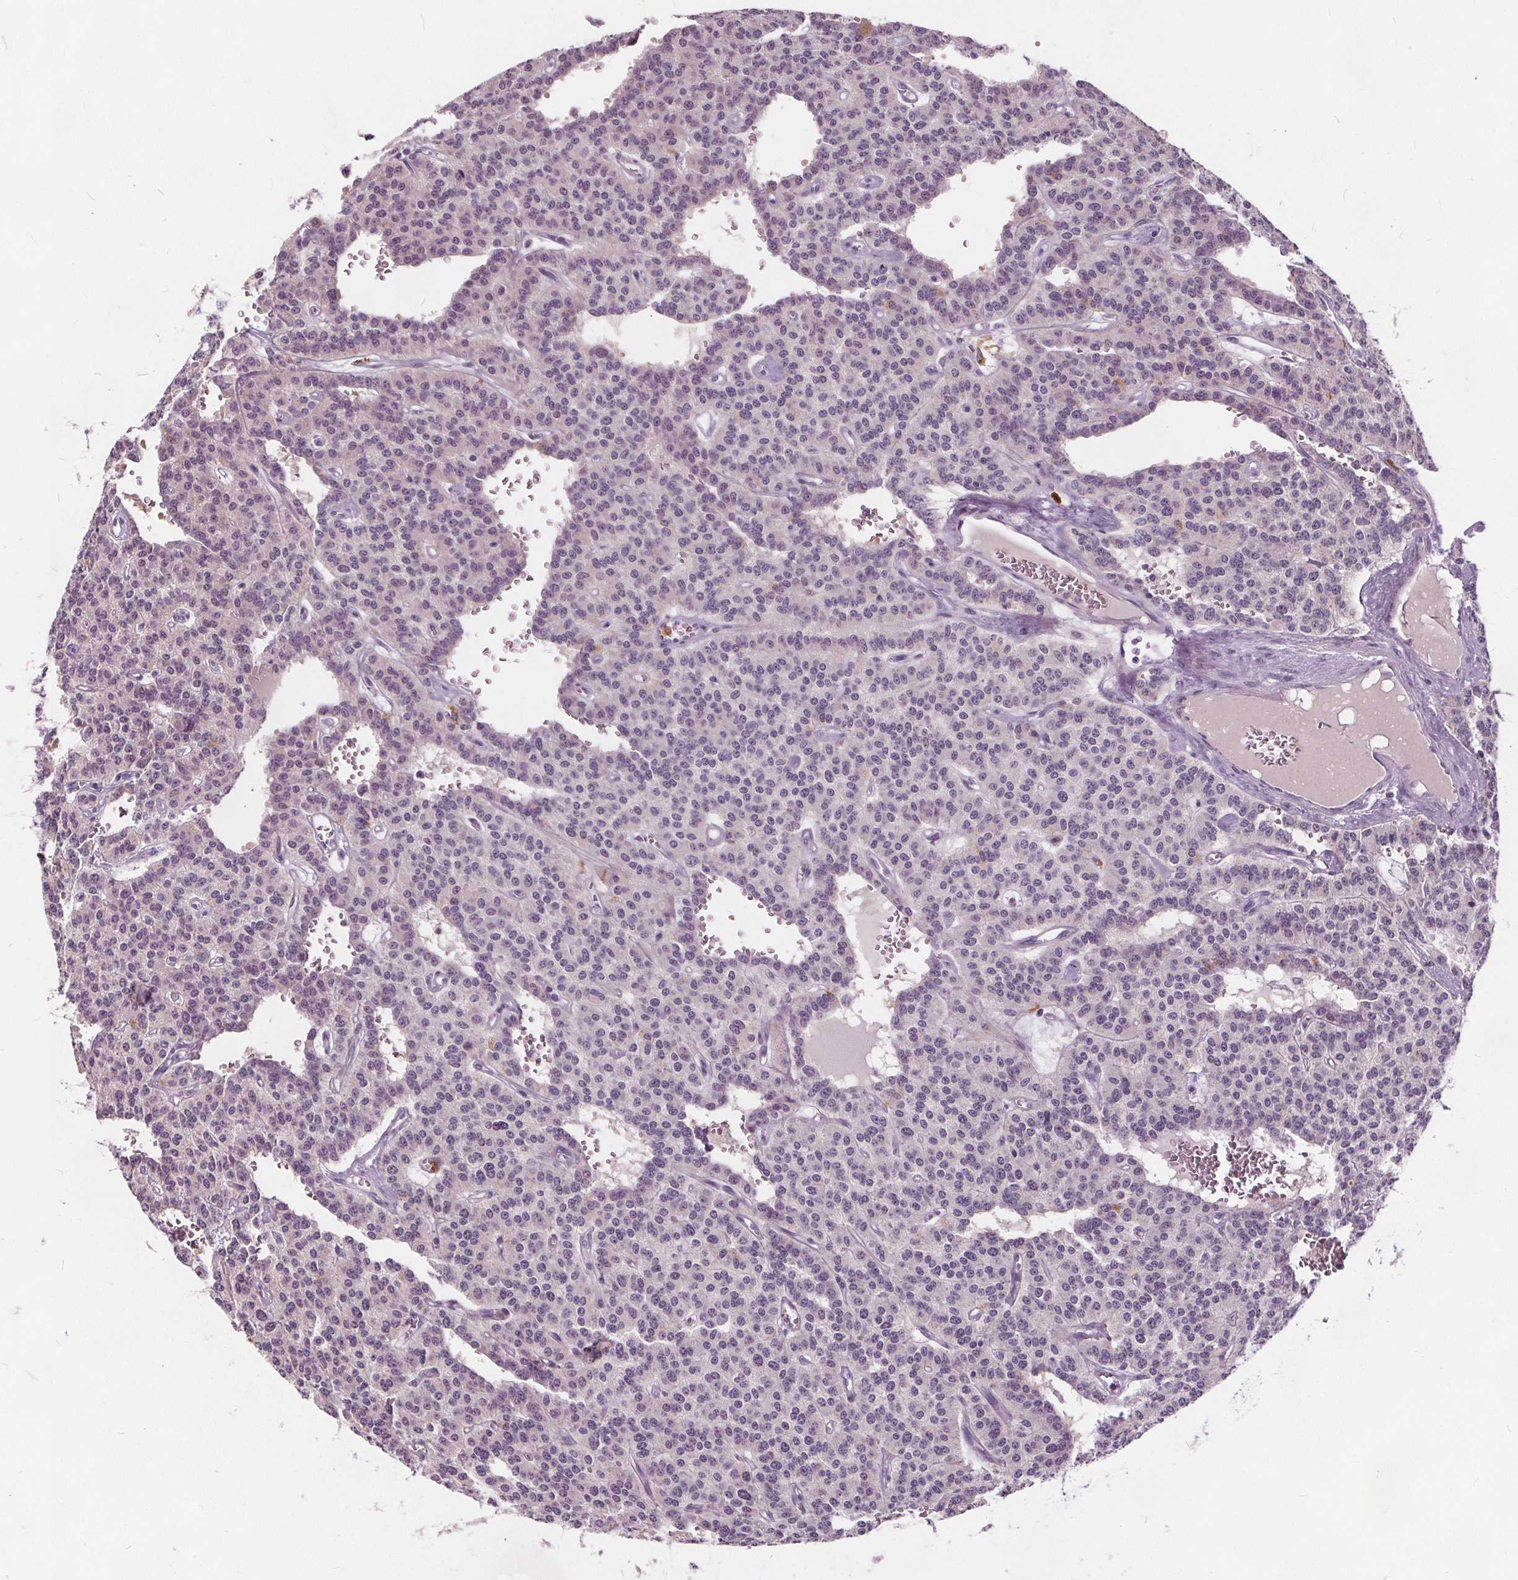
{"staining": {"intensity": "negative", "quantity": "none", "location": "none"}, "tissue": "carcinoid", "cell_type": "Tumor cells", "image_type": "cancer", "snomed": [{"axis": "morphology", "description": "Carcinoid, malignant, NOS"}, {"axis": "topography", "description": "Lung"}], "caption": "Micrograph shows no protein positivity in tumor cells of malignant carcinoid tissue. (DAB (3,3'-diaminobenzidine) immunohistochemistry, high magnification).", "gene": "HAAO", "patient": {"sex": "female", "age": 71}}